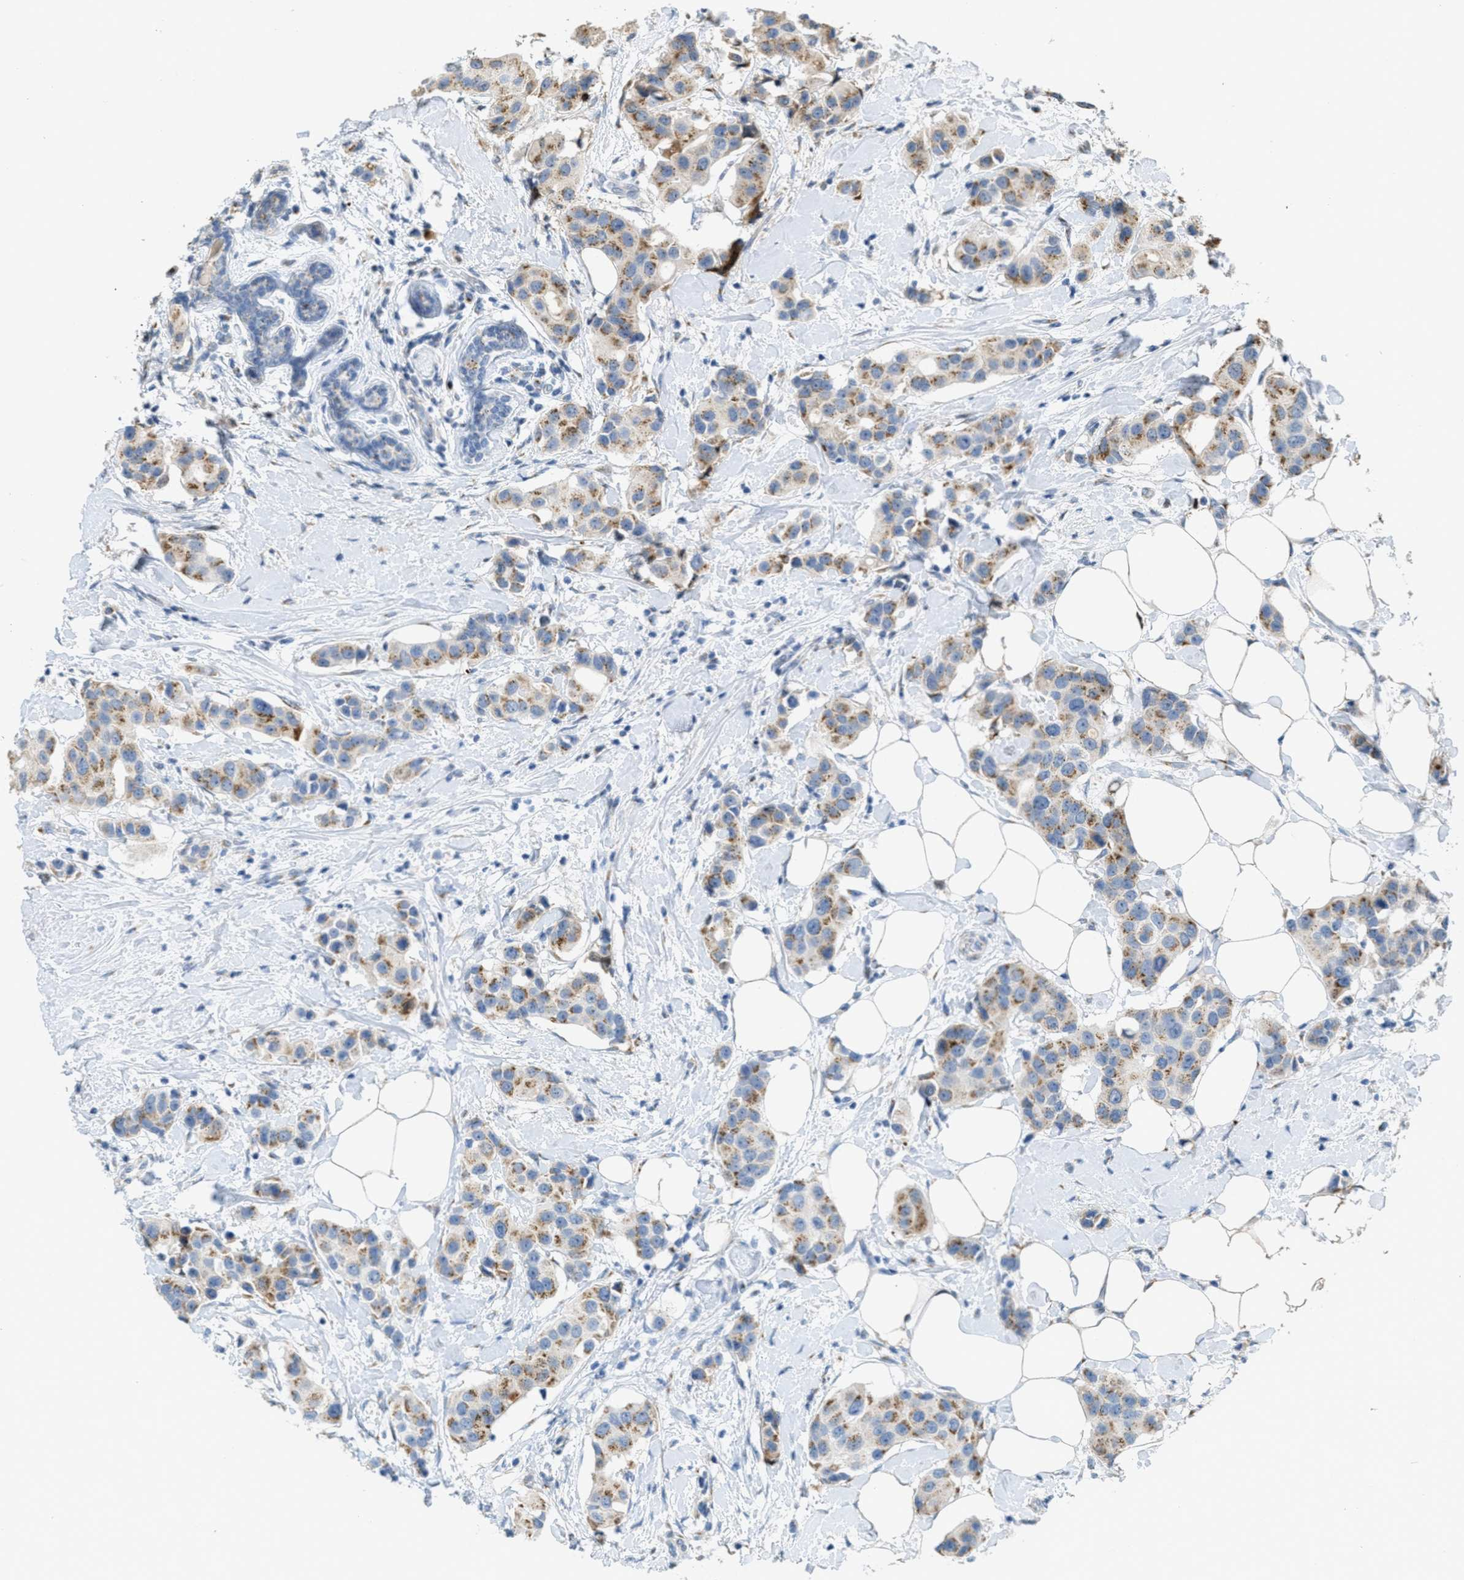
{"staining": {"intensity": "moderate", "quantity": ">75%", "location": "cytoplasmic/membranous"}, "tissue": "breast cancer", "cell_type": "Tumor cells", "image_type": "cancer", "snomed": [{"axis": "morphology", "description": "Normal tissue, NOS"}, {"axis": "morphology", "description": "Duct carcinoma"}, {"axis": "topography", "description": "Breast"}], "caption": "This image demonstrates invasive ductal carcinoma (breast) stained with IHC to label a protein in brown. The cytoplasmic/membranous of tumor cells show moderate positivity for the protein. Nuclei are counter-stained blue.", "gene": "ZFPL1", "patient": {"sex": "female", "age": 39}}